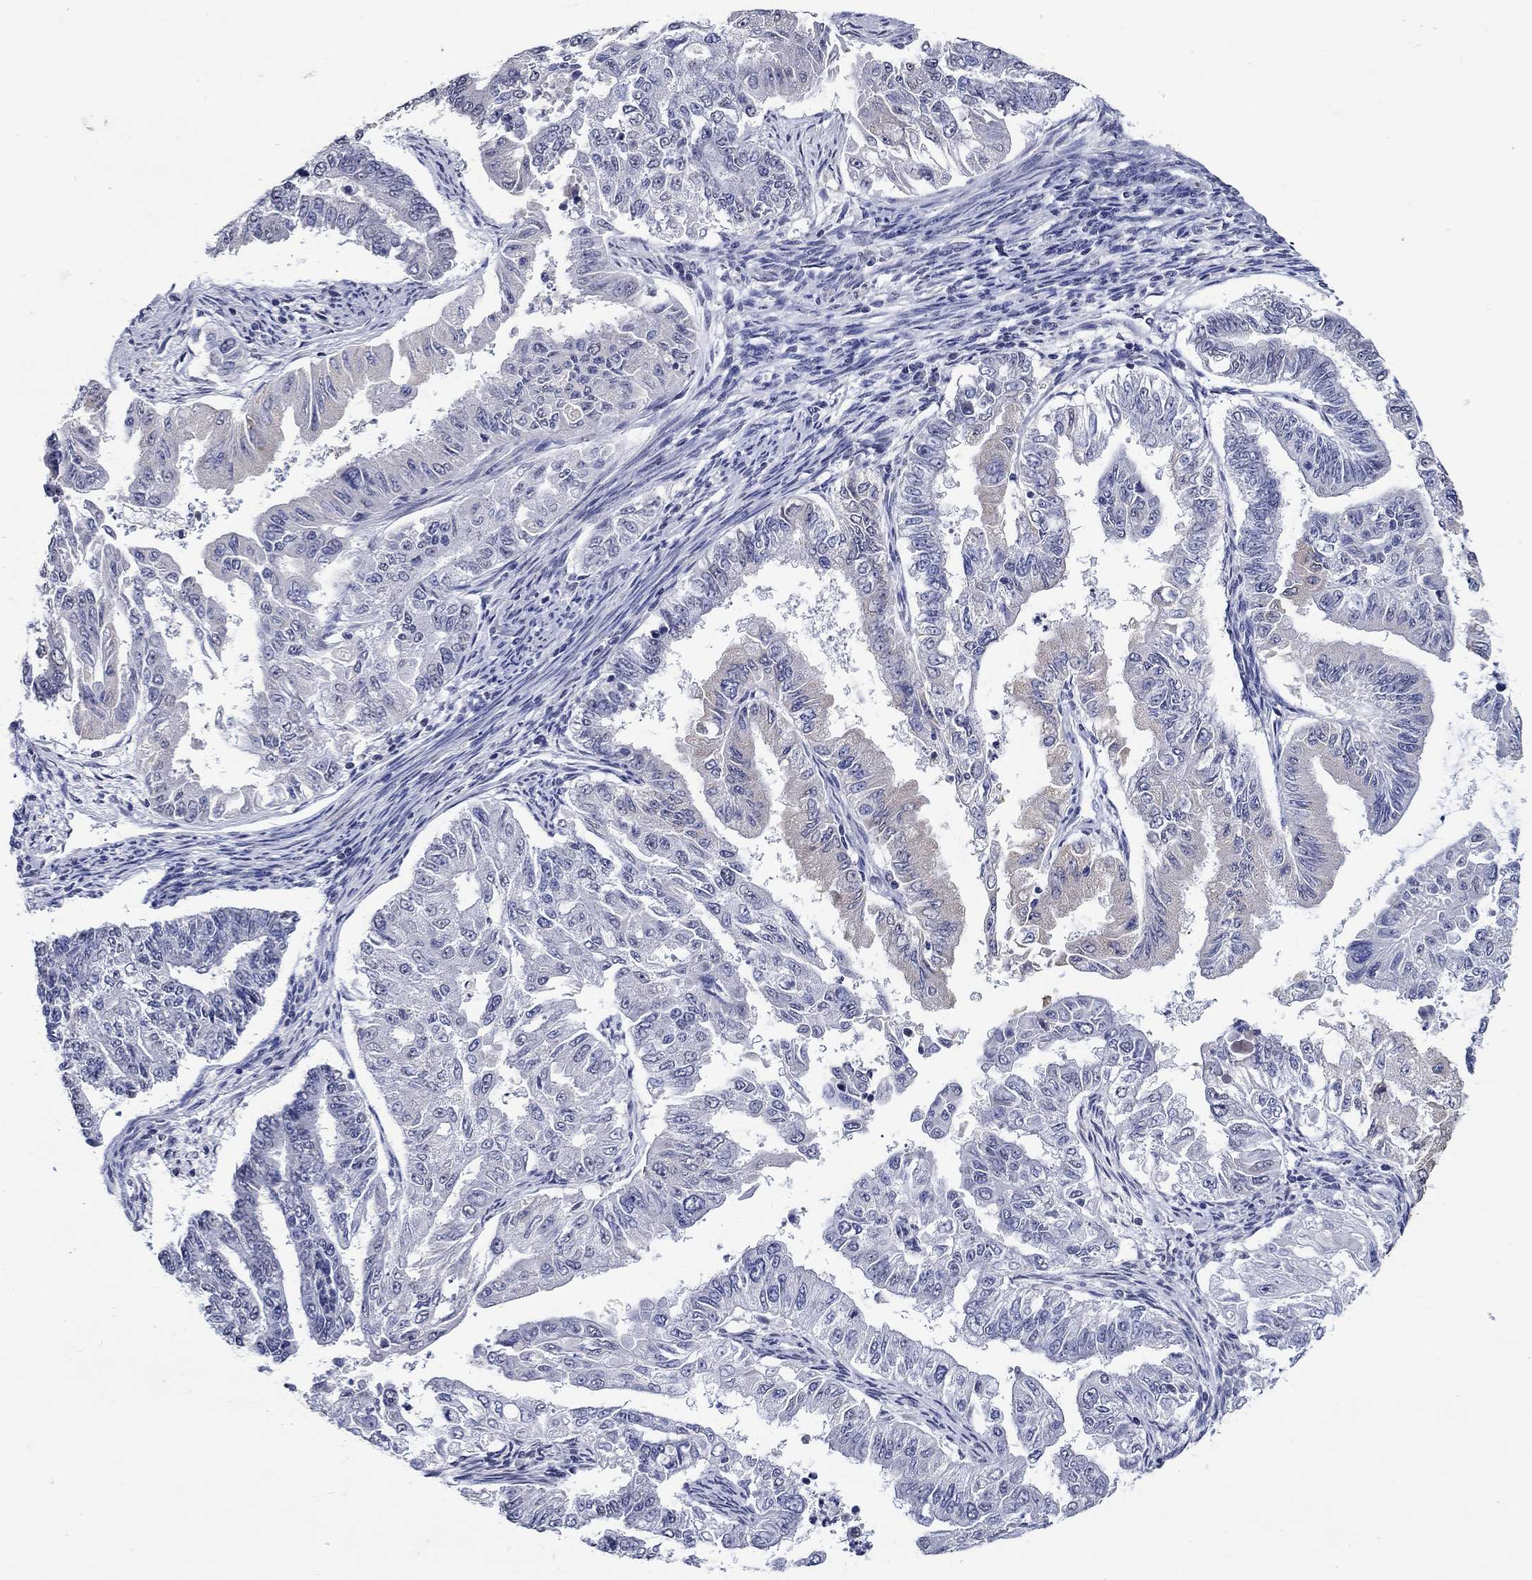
{"staining": {"intensity": "weak", "quantity": "<25%", "location": "cytoplasmic/membranous"}, "tissue": "endometrial cancer", "cell_type": "Tumor cells", "image_type": "cancer", "snomed": [{"axis": "morphology", "description": "Adenocarcinoma, NOS"}, {"axis": "topography", "description": "Uterus"}], "caption": "Adenocarcinoma (endometrial) stained for a protein using IHC shows no positivity tumor cells.", "gene": "PDE1B", "patient": {"sex": "female", "age": 59}}